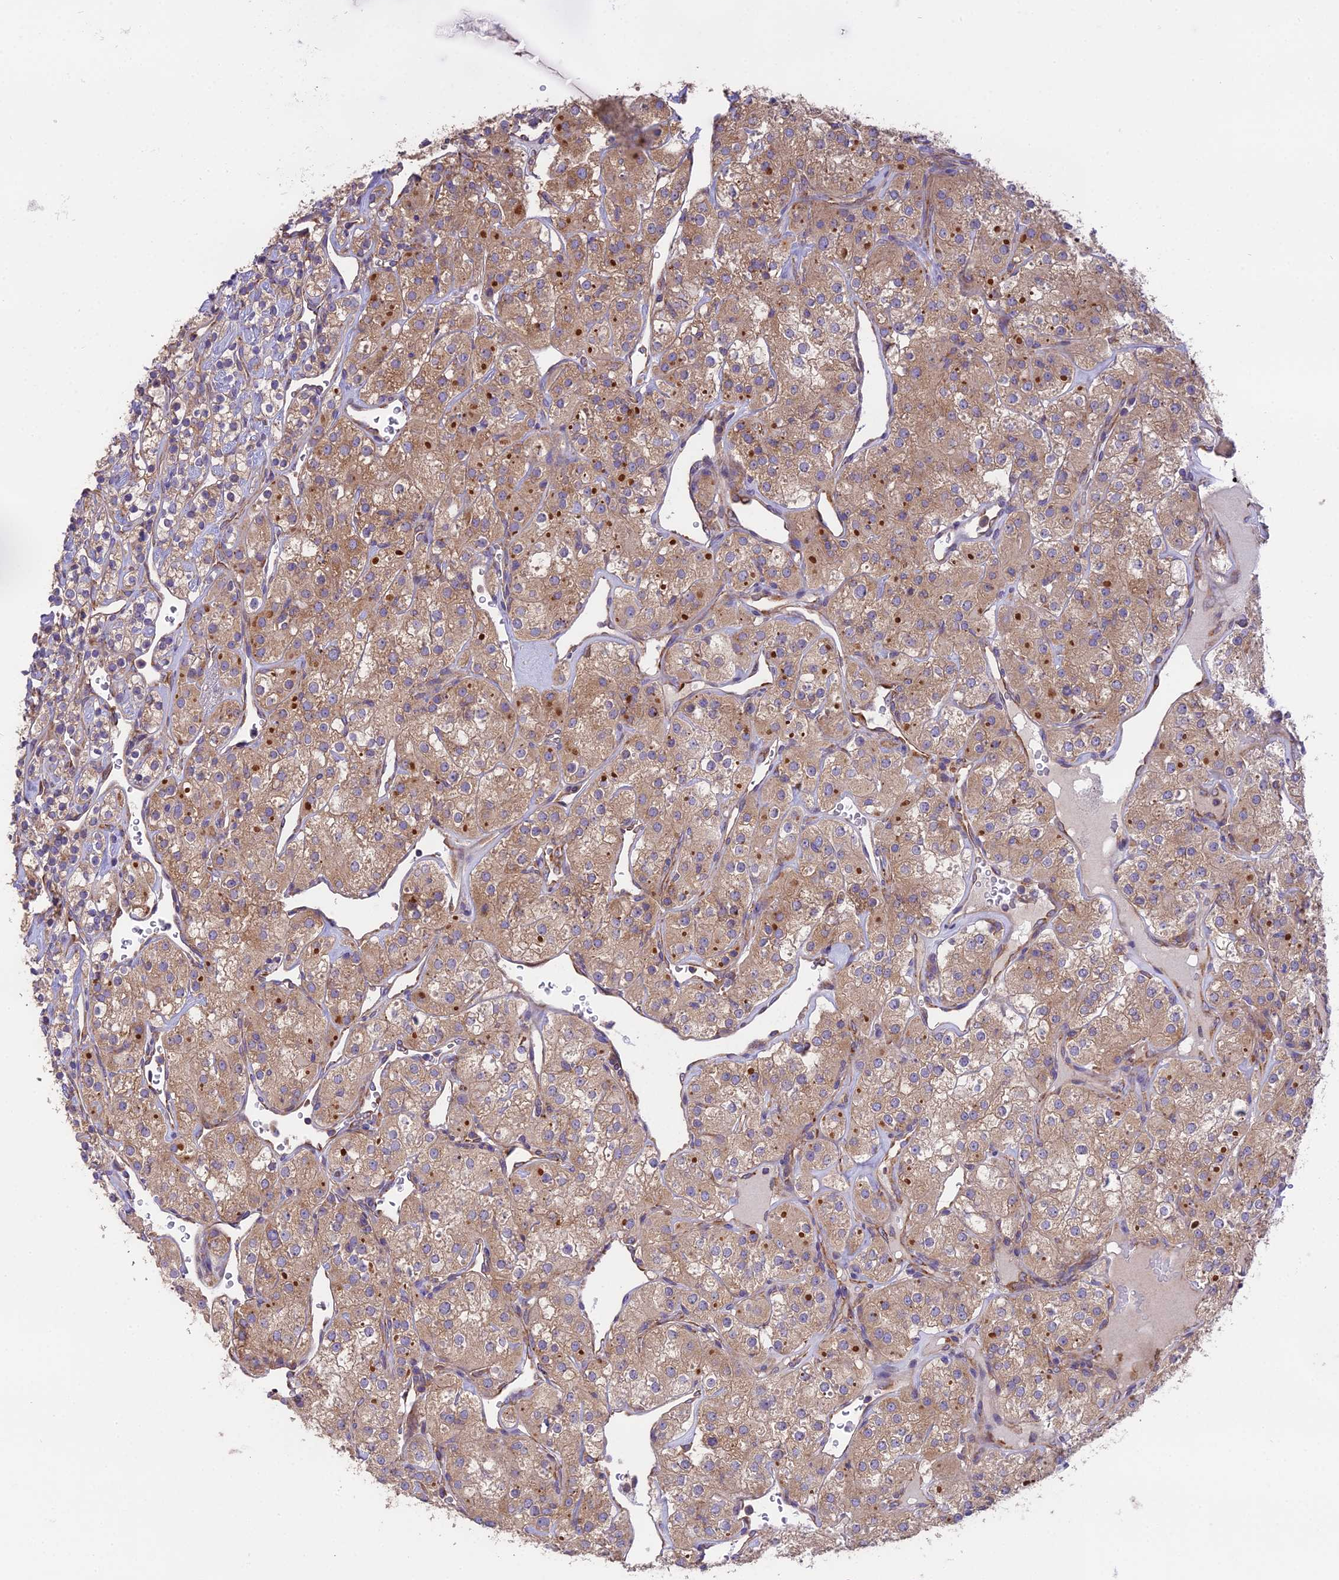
{"staining": {"intensity": "moderate", "quantity": ">75%", "location": "cytoplasmic/membranous"}, "tissue": "renal cancer", "cell_type": "Tumor cells", "image_type": "cancer", "snomed": [{"axis": "morphology", "description": "Adenocarcinoma, NOS"}, {"axis": "topography", "description": "Kidney"}], "caption": "Renal adenocarcinoma stained with a protein marker exhibits moderate staining in tumor cells.", "gene": "BLOC1S4", "patient": {"sex": "male", "age": 77}}